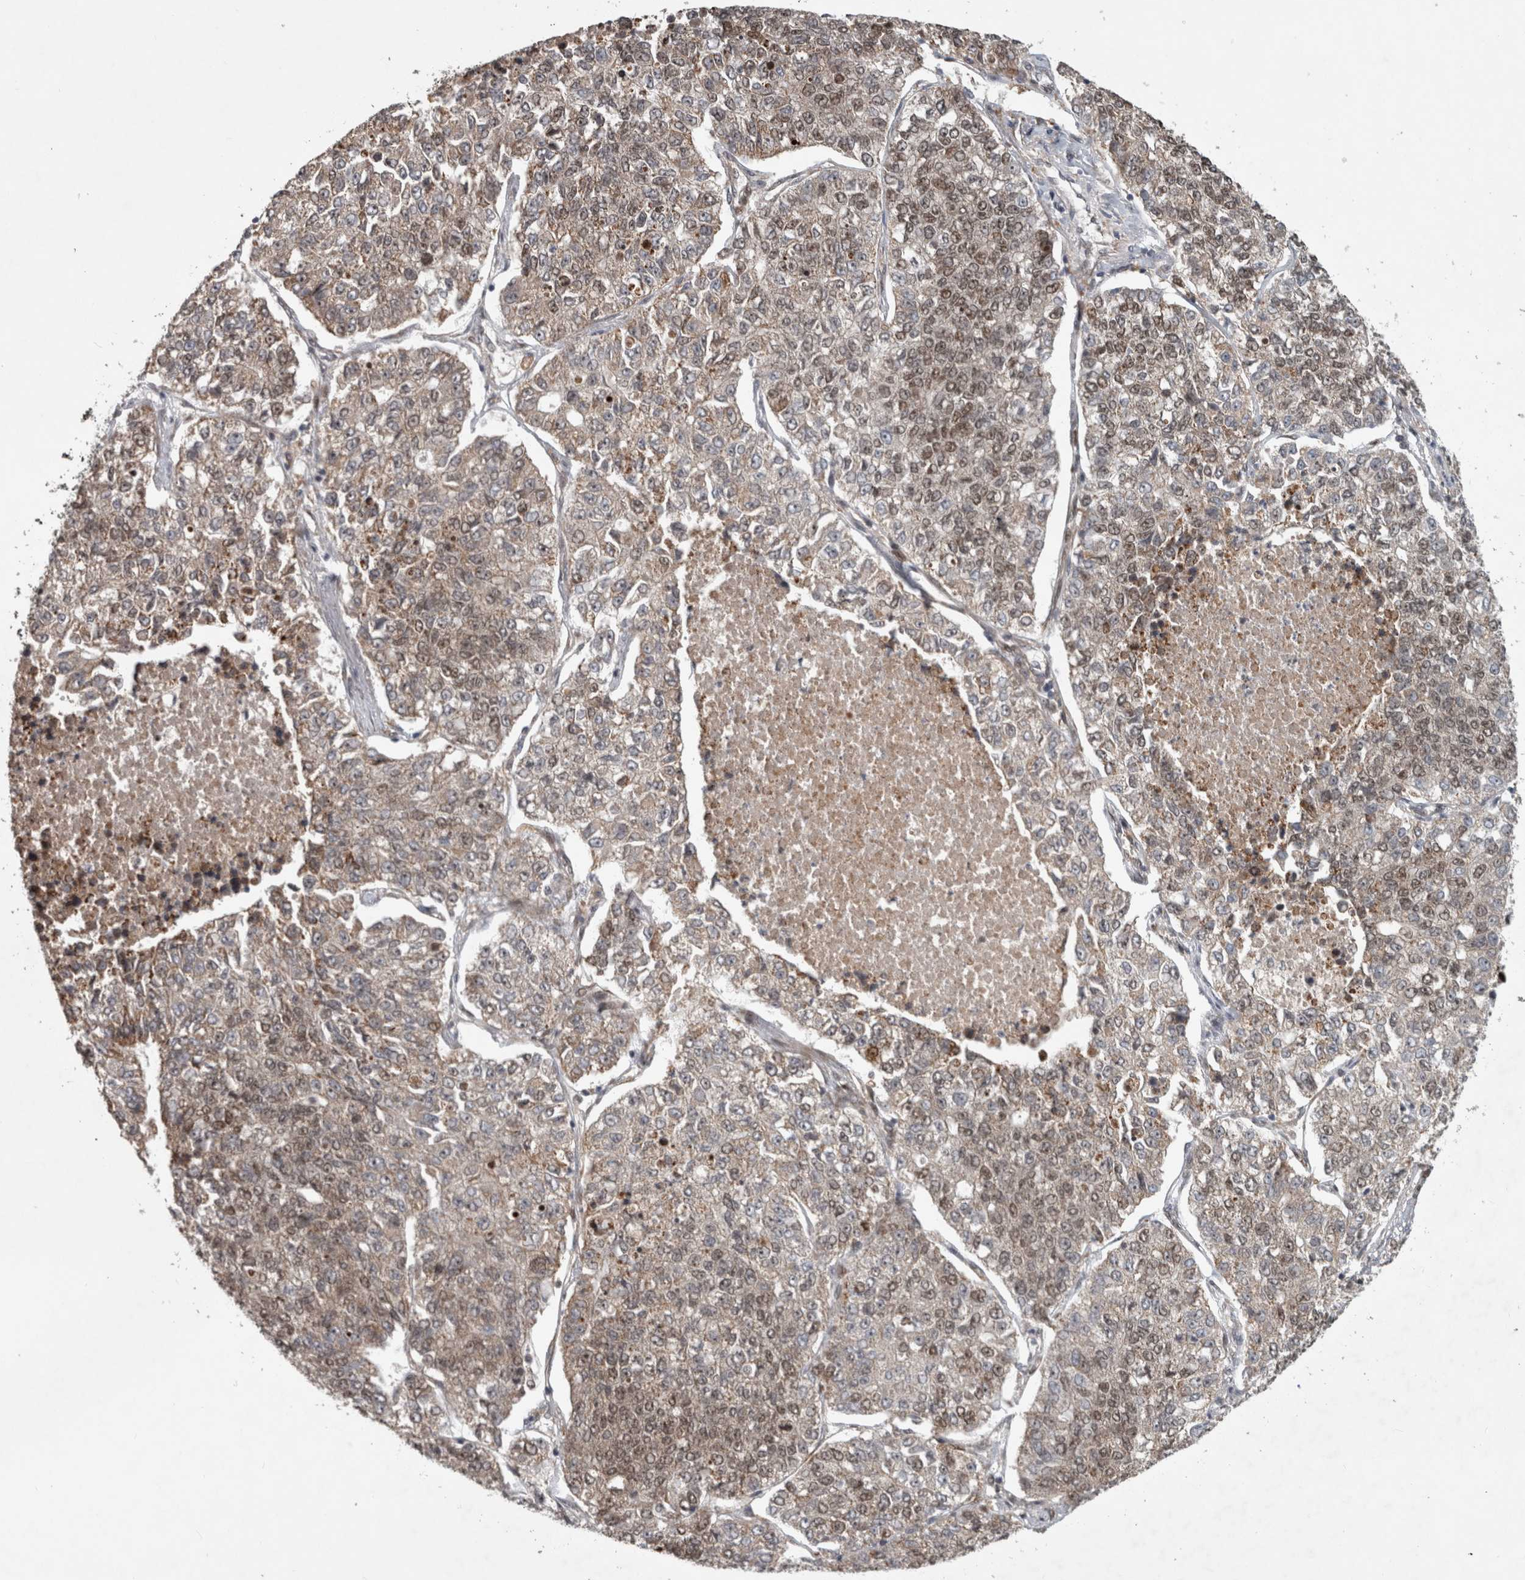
{"staining": {"intensity": "weak", "quantity": "25%-75%", "location": "cytoplasmic/membranous,nuclear"}, "tissue": "lung cancer", "cell_type": "Tumor cells", "image_type": "cancer", "snomed": [{"axis": "morphology", "description": "Adenocarcinoma, NOS"}, {"axis": "topography", "description": "Lung"}], "caption": "Immunohistochemistry (IHC) (DAB (3,3'-diaminobenzidine)) staining of human lung cancer (adenocarcinoma) demonstrates weak cytoplasmic/membranous and nuclear protein staining in approximately 25%-75% of tumor cells.", "gene": "INSRR", "patient": {"sex": "male", "age": 49}}